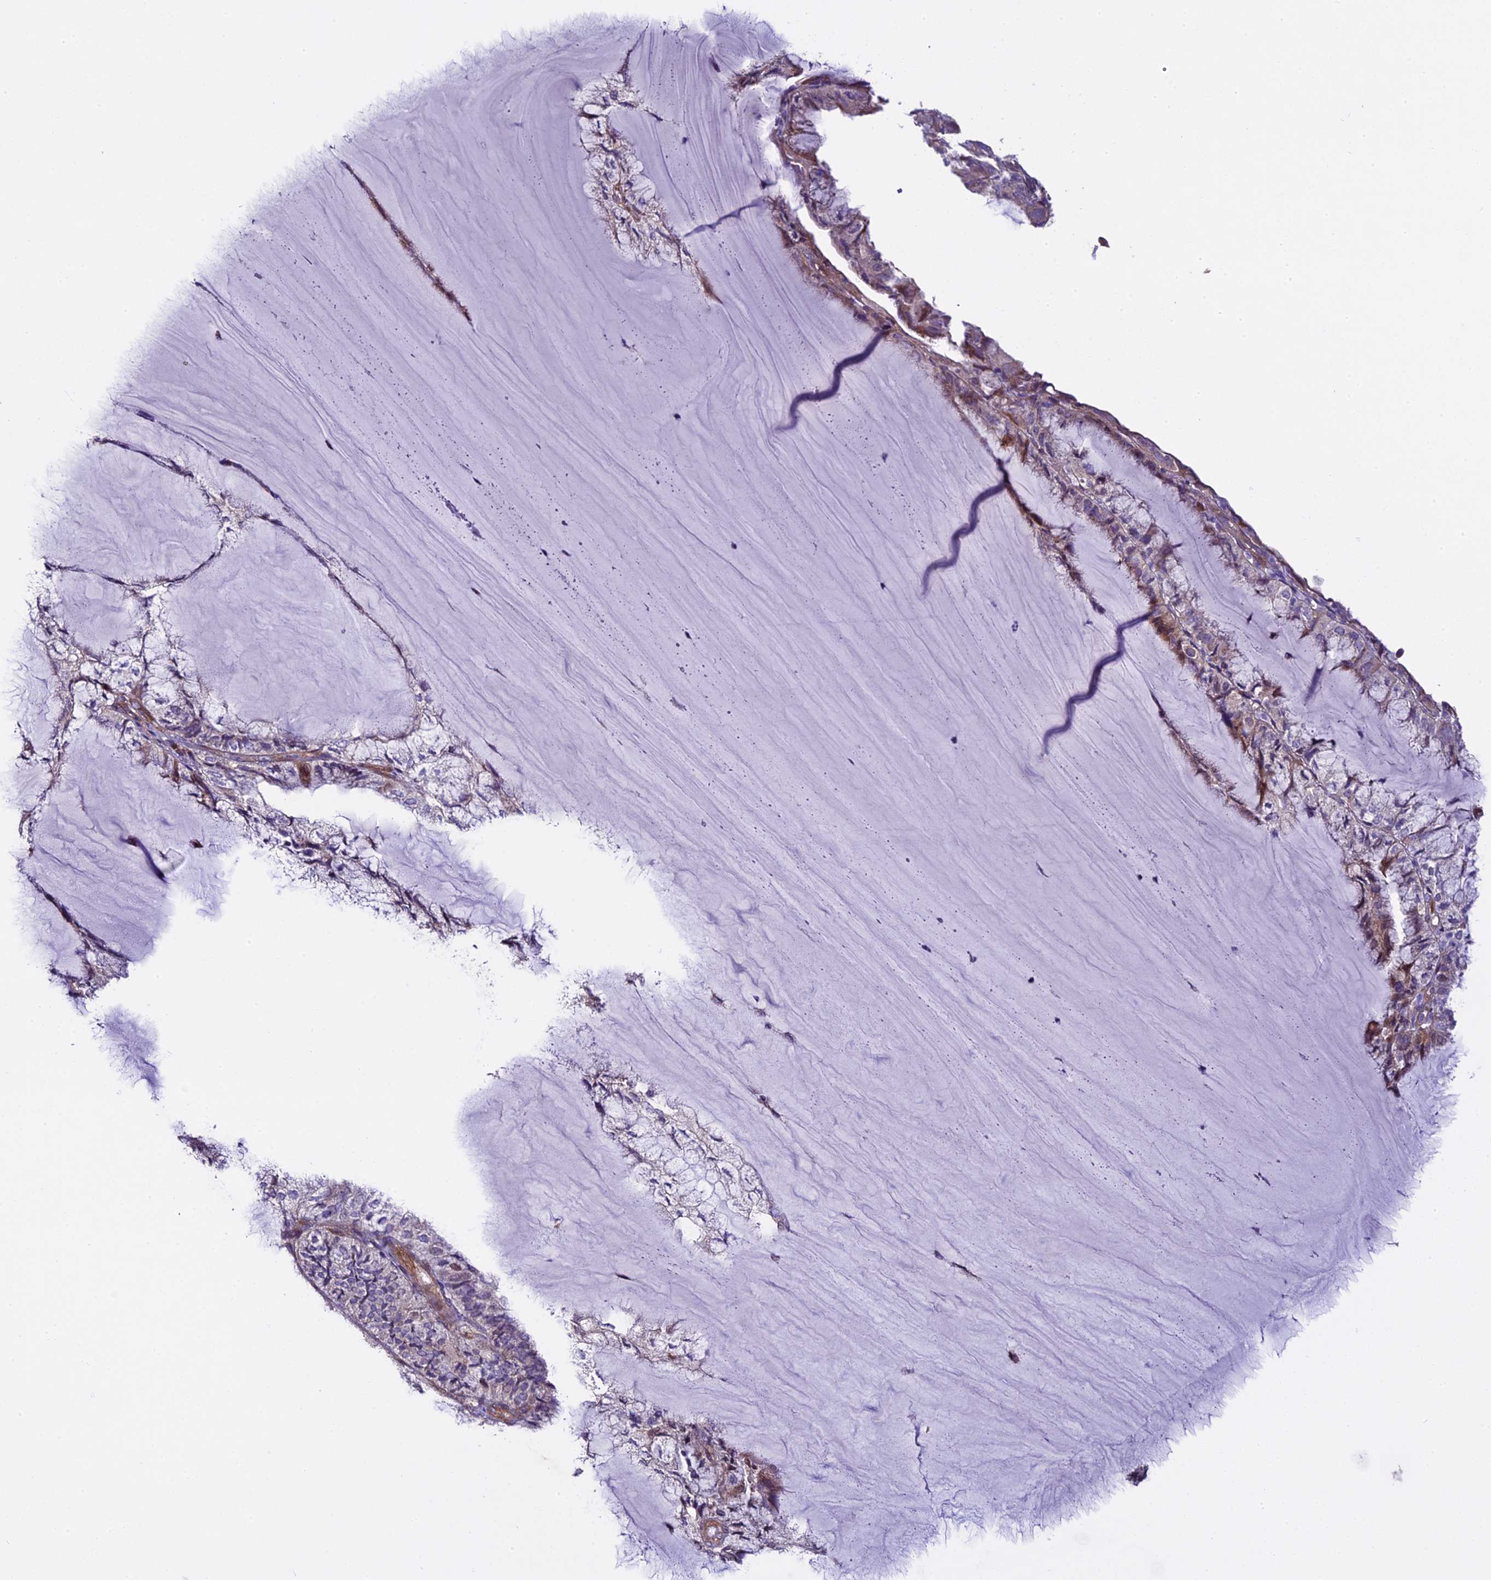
{"staining": {"intensity": "weak", "quantity": "<25%", "location": "cytoplasmic/membranous,nuclear"}, "tissue": "endometrial cancer", "cell_type": "Tumor cells", "image_type": "cancer", "snomed": [{"axis": "morphology", "description": "Adenocarcinoma, NOS"}, {"axis": "topography", "description": "Endometrium"}], "caption": "IHC micrograph of neoplastic tissue: human endometrial adenocarcinoma stained with DAB (3,3'-diaminobenzidine) exhibits no significant protein staining in tumor cells.", "gene": "SPIRE1", "patient": {"sex": "female", "age": 81}}